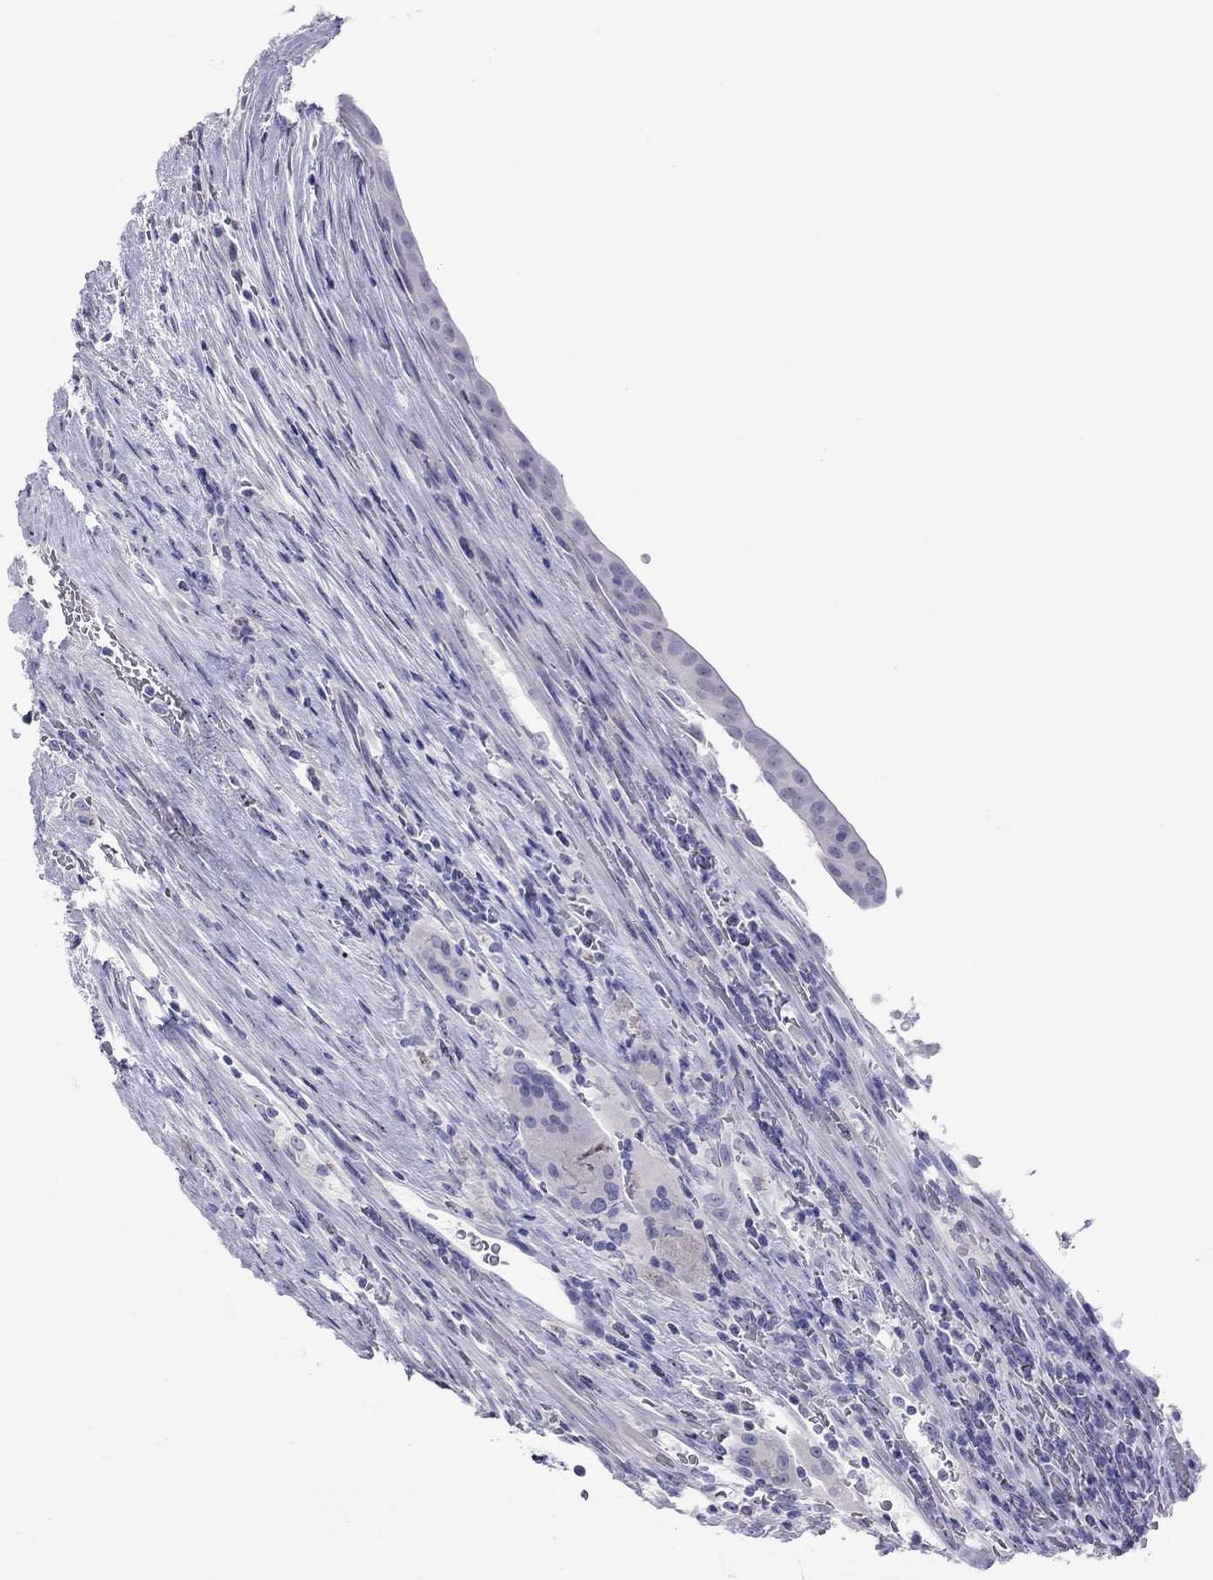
{"staining": {"intensity": "negative", "quantity": "none", "location": "none"}, "tissue": "urothelial cancer", "cell_type": "Tumor cells", "image_type": "cancer", "snomed": [{"axis": "morphology", "description": "Urothelial carcinoma, NOS"}, {"axis": "topography", "description": "Urinary bladder"}], "caption": "IHC micrograph of urothelial cancer stained for a protein (brown), which reveals no positivity in tumor cells.", "gene": "STAG3", "patient": {"sex": "male", "age": 62}}